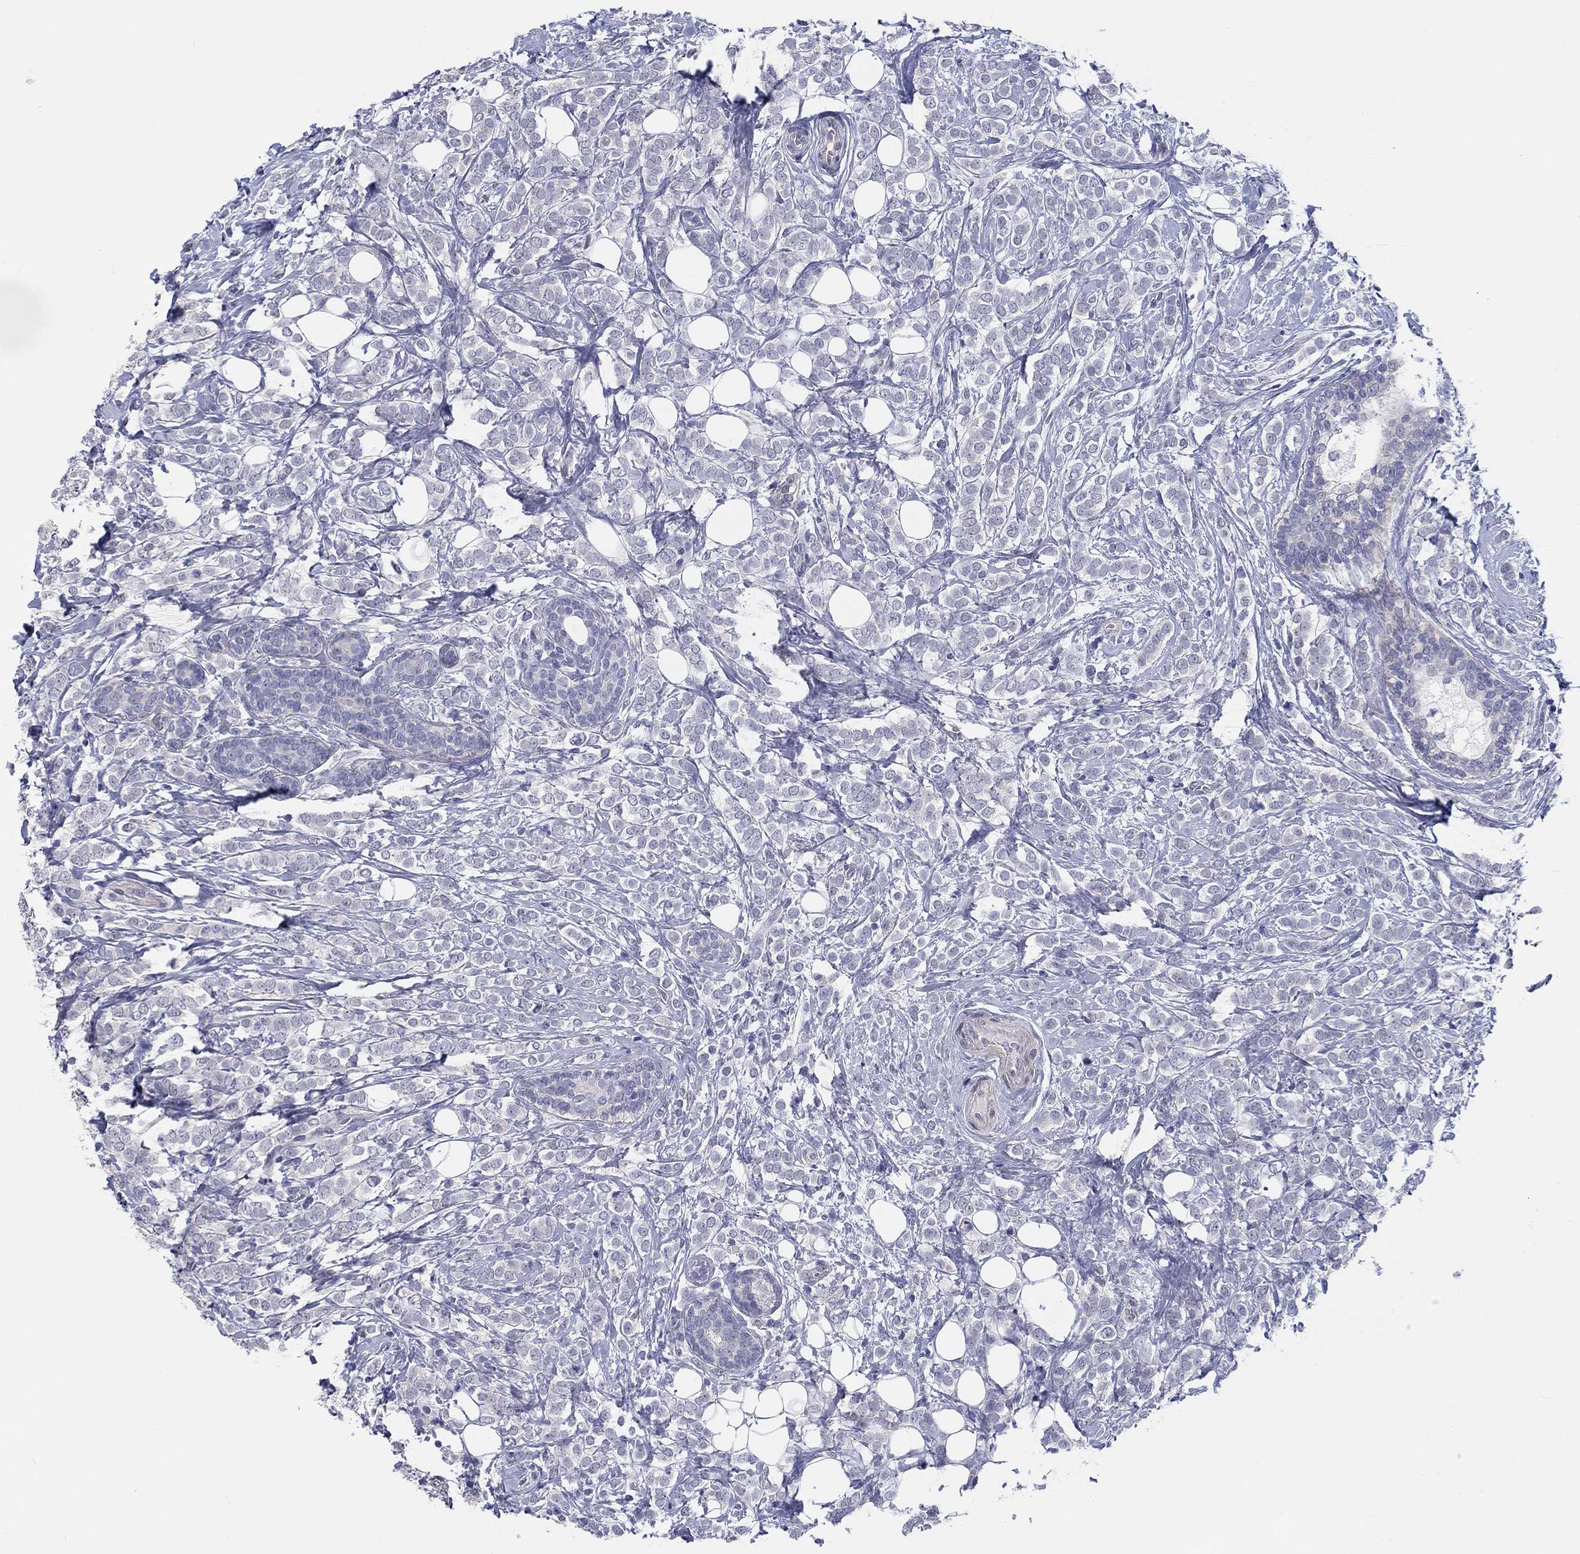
{"staining": {"intensity": "negative", "quantity": "none", "location": "none"}, "tissue": "breast cancer", "cell_type": "Tumor cells", "image_type": "cancer", "snomed": [{"axis": "morphology", "description": "Lobular carcinoma"}, {"axis": "topography", "description": "Breast"}], "caption": "The IHC image has no significant expression in tumor cells of lobular carcinoma (breast) tissue.", "gene": "CRYGD", "patient": {"sex": "female", "age": 49}}